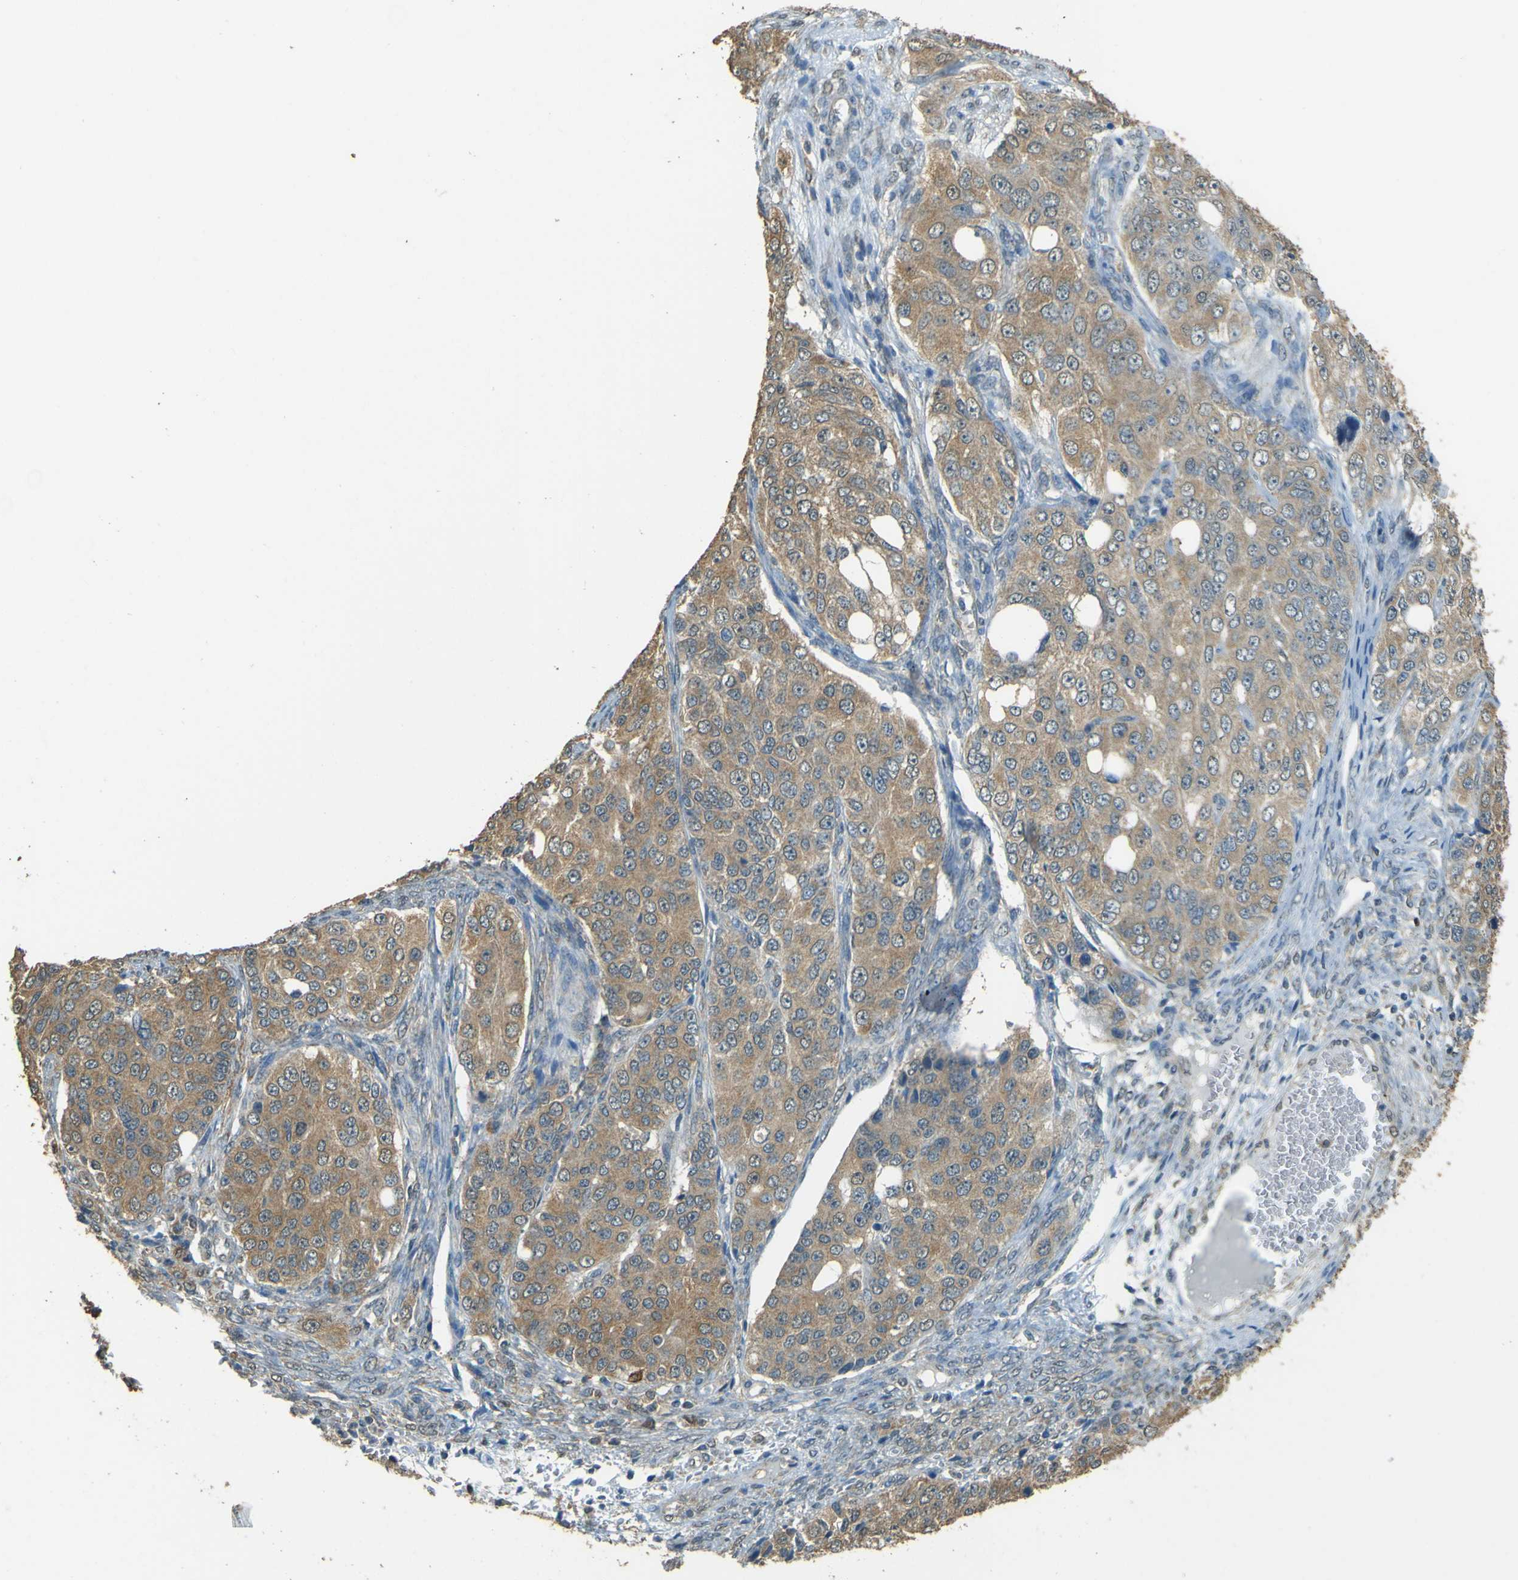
{"staining": {"intensity": "moderate", "quantity": "25%-75%", "location": "cytoplasmic/membranous"}, "tissue": "ovarian cancer", "cell_type": "Tumor cells", "image_type": "cancer", "snomed": [{"axis": "morphology", "description": "Carcinoma, endometroid"}, {"axis": "topography", "description": "Ovary"}], "caption": "Protein expression analysis of ovarian cancer exhibits moderate cytoplasmic/membranous expression in about 25%-75% of tumor cells. The staining is performed using DAB (3,3'-diaminobenzidine) brown chromogen to label protein expression. The nuclei are counter-stained blue using hematoxylin.", "gene": "GOLGA1", "patient": {"sex": "female", "age": 51}}